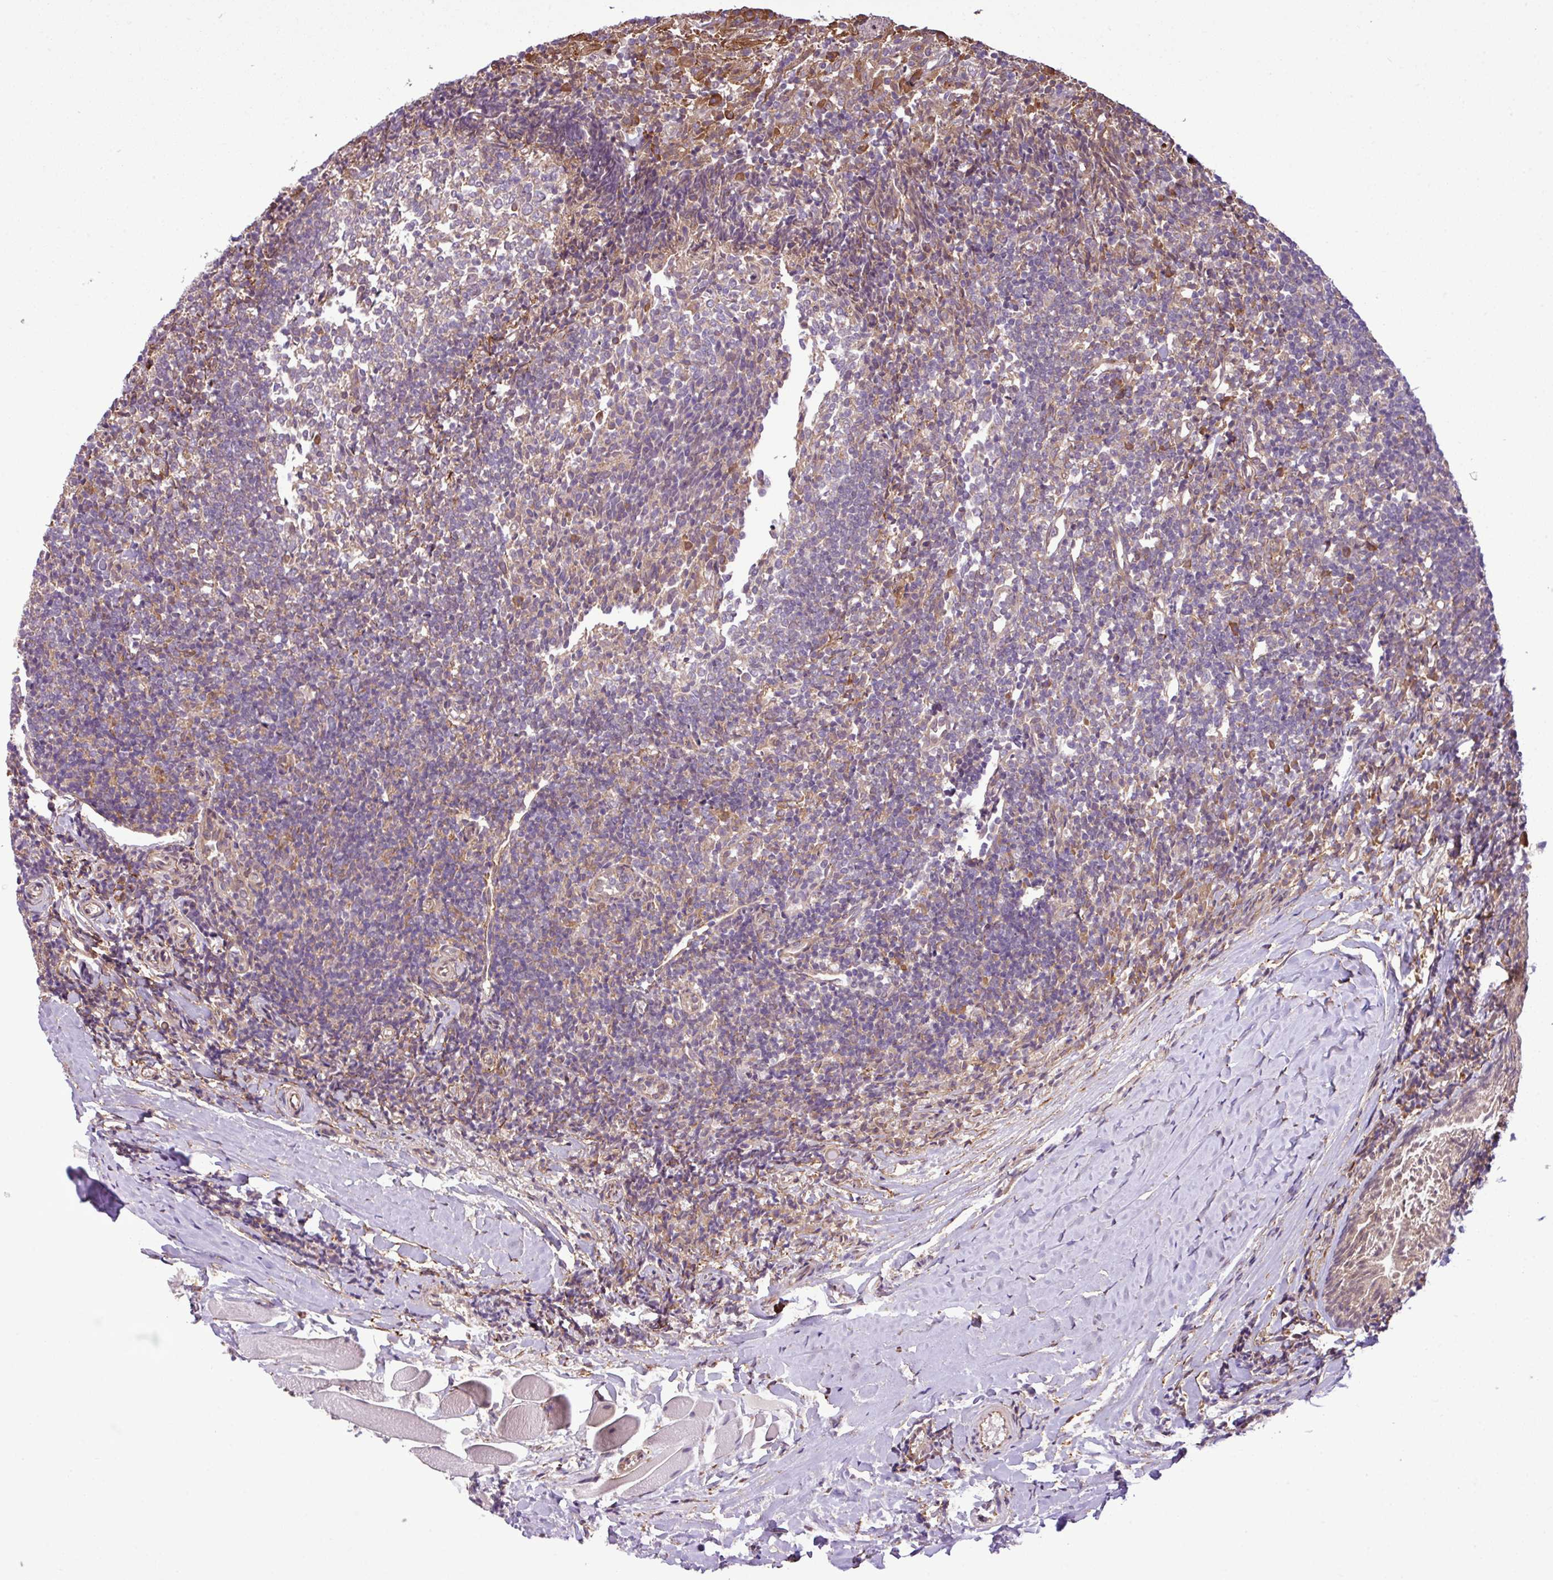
{"staining": {"intensity": "moderate", "quantity": "<25%", "location": "cytoplasmic/membranous"}, "tissue": "tonsil", "cell_type": "Germinal center cells", "image_type": "normal", "snomed": [{"axis": "morphology", "description": "Normal tissue, NOS"}, {"axis": "topography", "description": "Tonsil"}], "caption": "Protein staining of normal tonsil exhibits moderate cytoplasmic/membranous positivity in approximately <25% of germinal center cells. Using DAB (brown) and hematoxylin (blue) stains, captured at high magnification using brightfield microscopy.", "gene": "DLGAP4", "patient": {"sex": "female", "age": 10}}